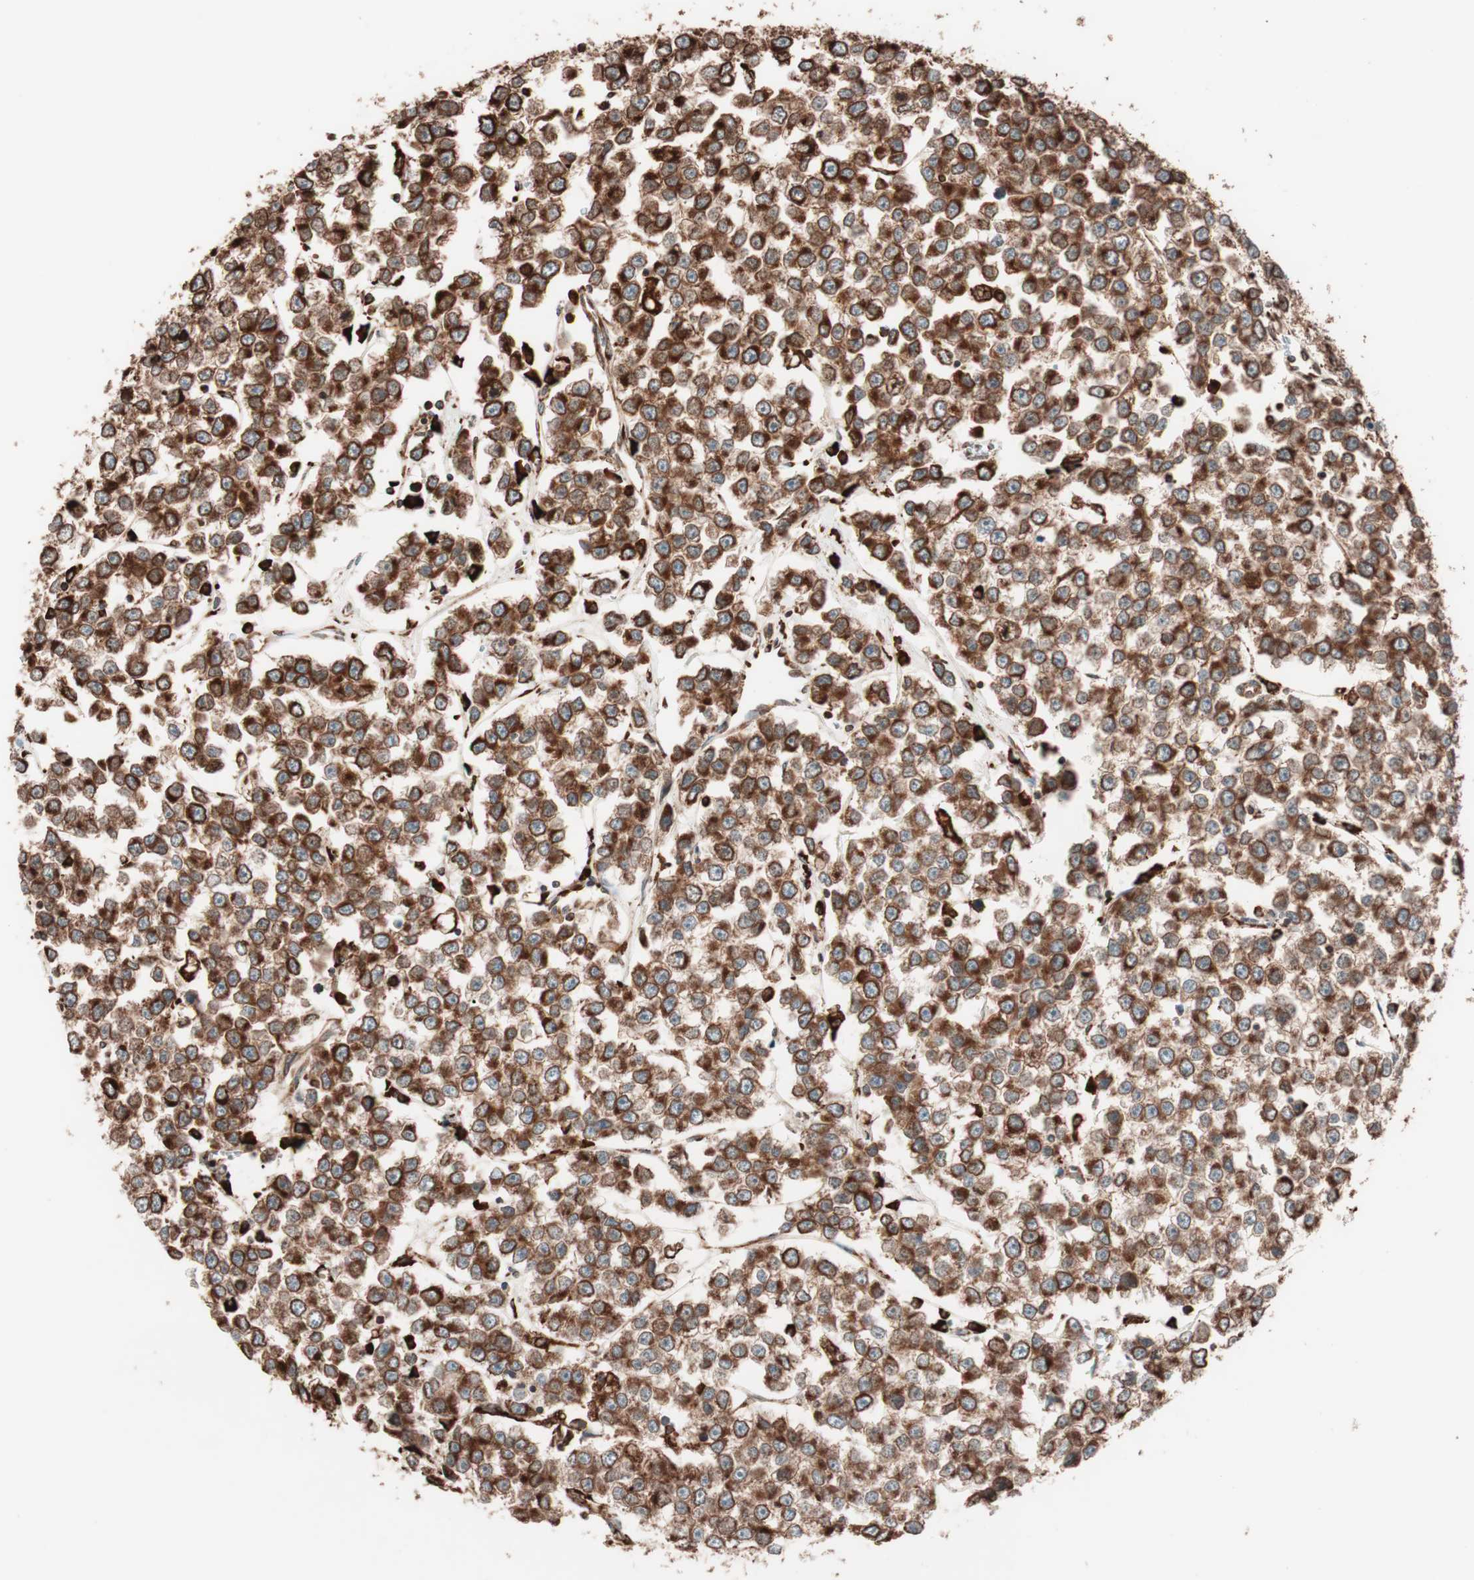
{"staining": {"intensity": "strong", "quantity": ">75%", "location": "cytoplasmic/membranous"}, "tissue": "testis cancer", "cell_type": "Tumor cells", "image_type": "cancer", "snomed": [{"axis": "morphology", "description": "Seminoma, NOS"}, {"axis": "morphology", "description": "Carcinoma, Embryonal, NOS"}, {"axis": "topography", "description": "Testis"}], "caption": "Testis cancer (seminoma) tissue exhibits strong cytoplasmic/membranous expression in approximately >75% of tumor cells Nuclei are stained in blue.", "gene": "VEGFA", "patient": {"sex": "male", "age": 52}}